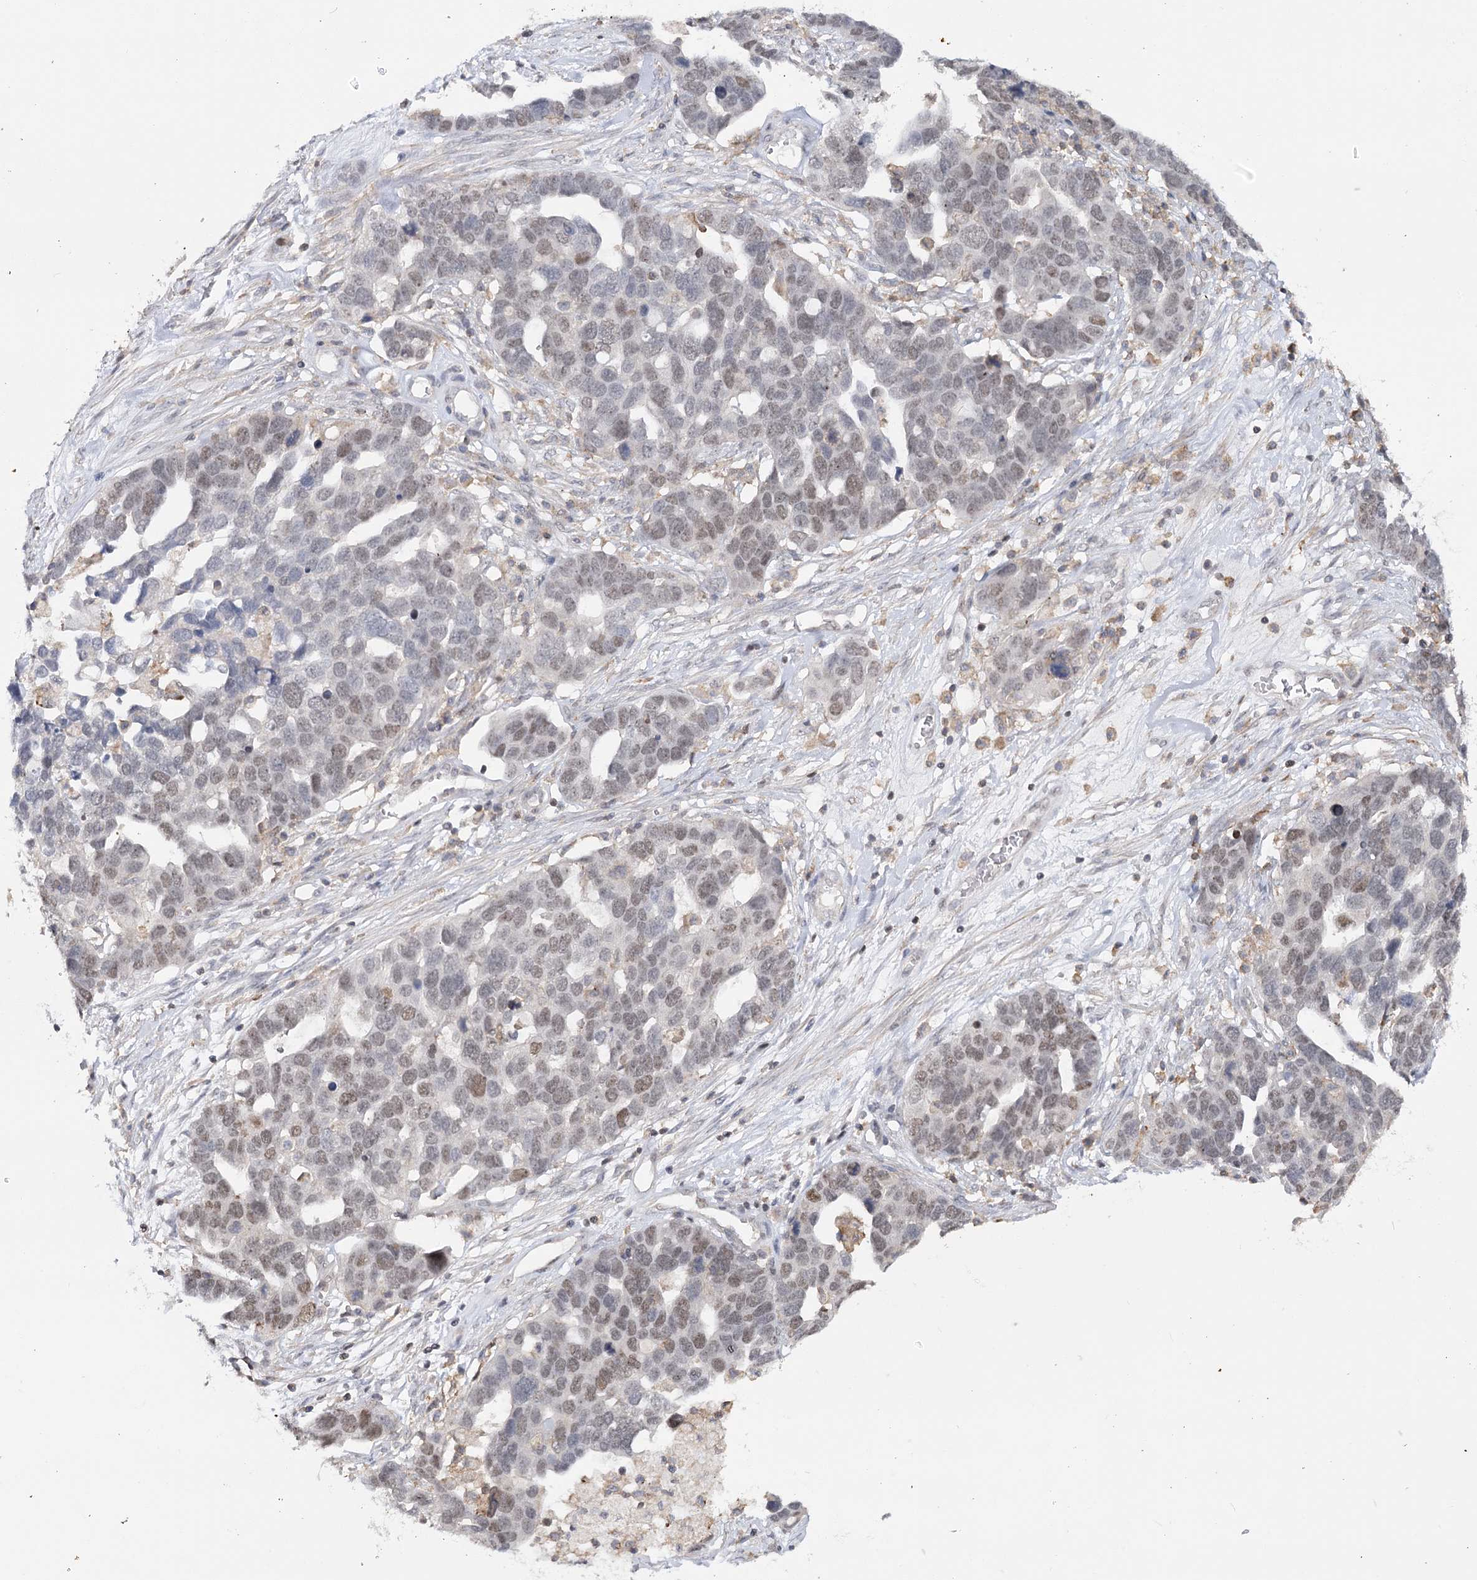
{"staining": {"intensity": "weak", "quantity": "<25%", "location": "nuclear"}, "tissue": "ovarian cancer", "cell_type": "Tumor cells", "image_type": "cancer", "snomed": [{"axis": "morphology", "description": "Cystadenocarcinoma, serous, NOS"}, {"axis": "topography", "description": "Ovary"}], "caption": "A histopathology image of ovarian cancer (serous cystadenocarcinoma) stained for a protein demonstrates no brown staining in tumor cells. The staining was performed using DAB to visualize the protein expression in brown, while the nuclei were stained in blue with hematoxylin (Magnification: 20x).", "gene": "ZC3H8", "patient": {"sex": "female", "age": 54}}